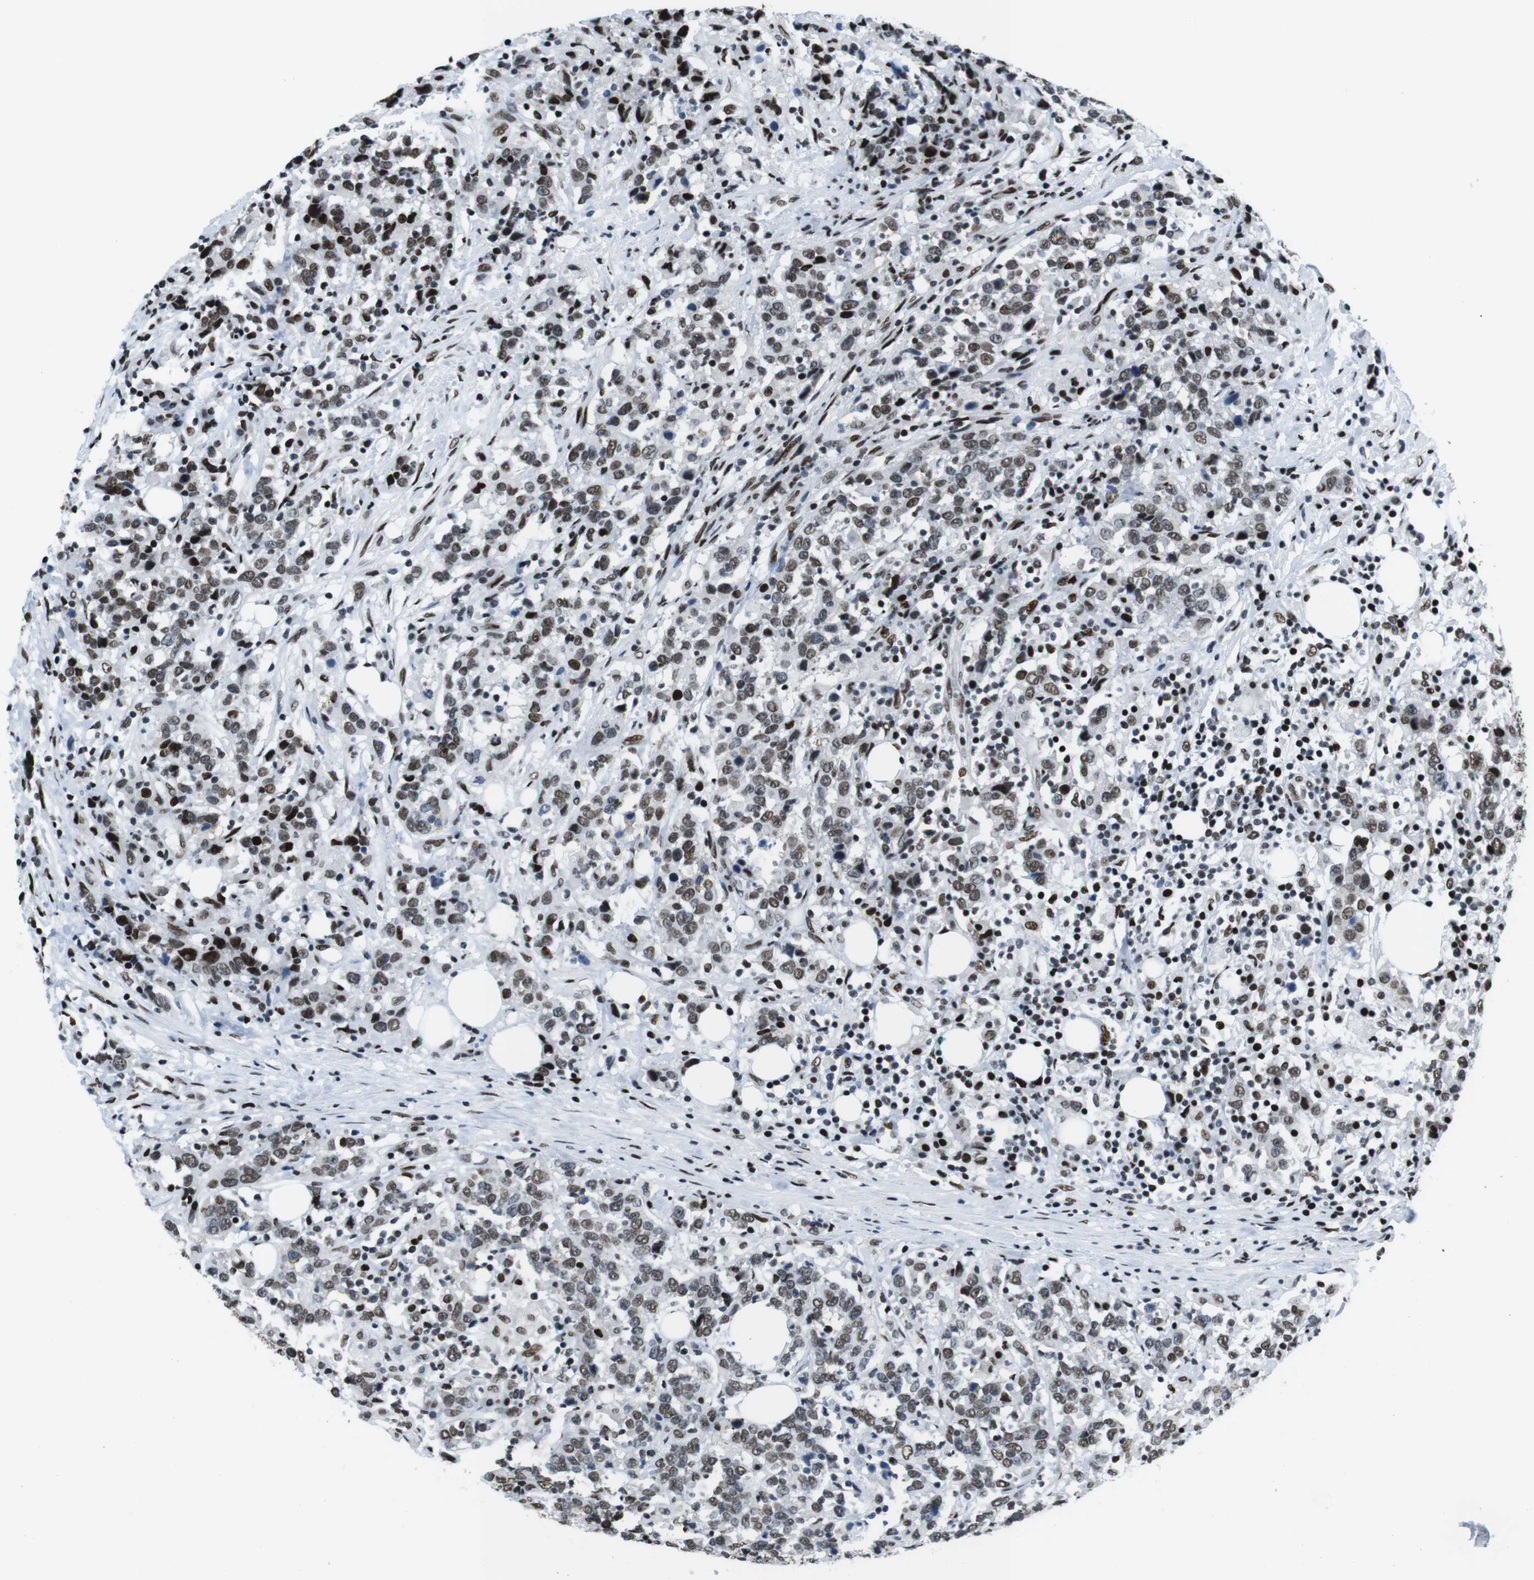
{"staining": {"intensity": "moderate", "quantity": ">75%", "location": "nuclear"}, "tissue": "urothelial cancer", "cell_type": "Tumor cells", "image_type": "cancer", "snomed": [{"axis": "morphology", "description": "Urothelial carcinoma, High grade"}, {"axis": "topography", "description": "Urinary bladder"}], "caption": "Human urothelial cancer stained for a protein (brown) exhibits moderate nuclear positive expression in approximately >75% of tumor cells.", "gene": "CITED2", "patient": {"sex": "male", "age": 61}}